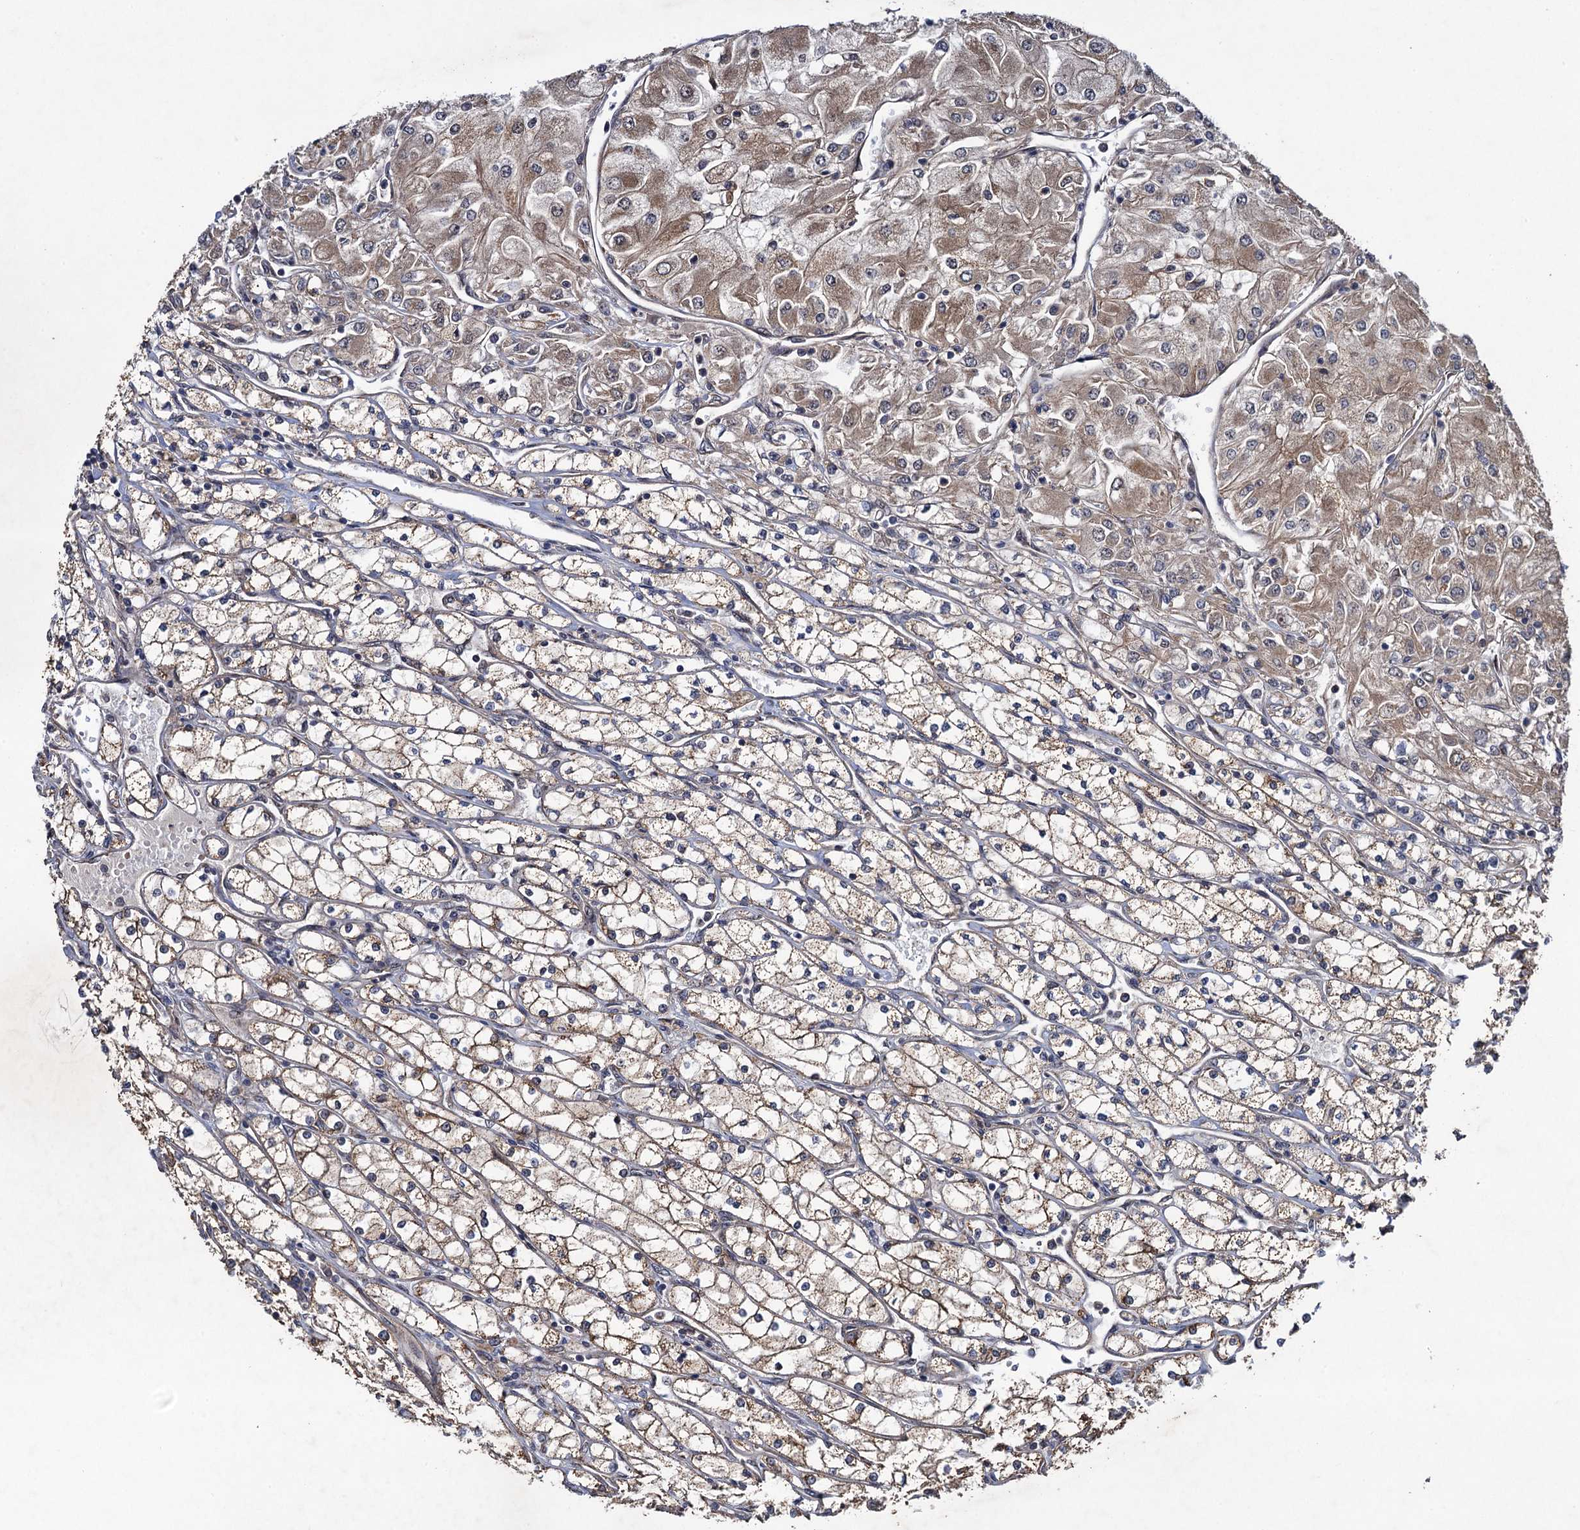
{"staining": {"intensity": "weak", "quantity": ">75%", "location": "cytoplasmic/membranous"}, "tissue": "renal cancer", "cell_type": "Tumor cells", "image_type": "cancer", "snomed": [{"axis": "morphology", "description": "Adenocarcinoma, NOS"}, {"axis": "topography", "description": "Kidney"}], "caption": "Tumor cells reveal weak cytoplasmic/membranous expression in about >75% of cells in adenocarcinoma (renal).", "gene": "HAUS1", "patient": {"sex": "male", "age": 80}}